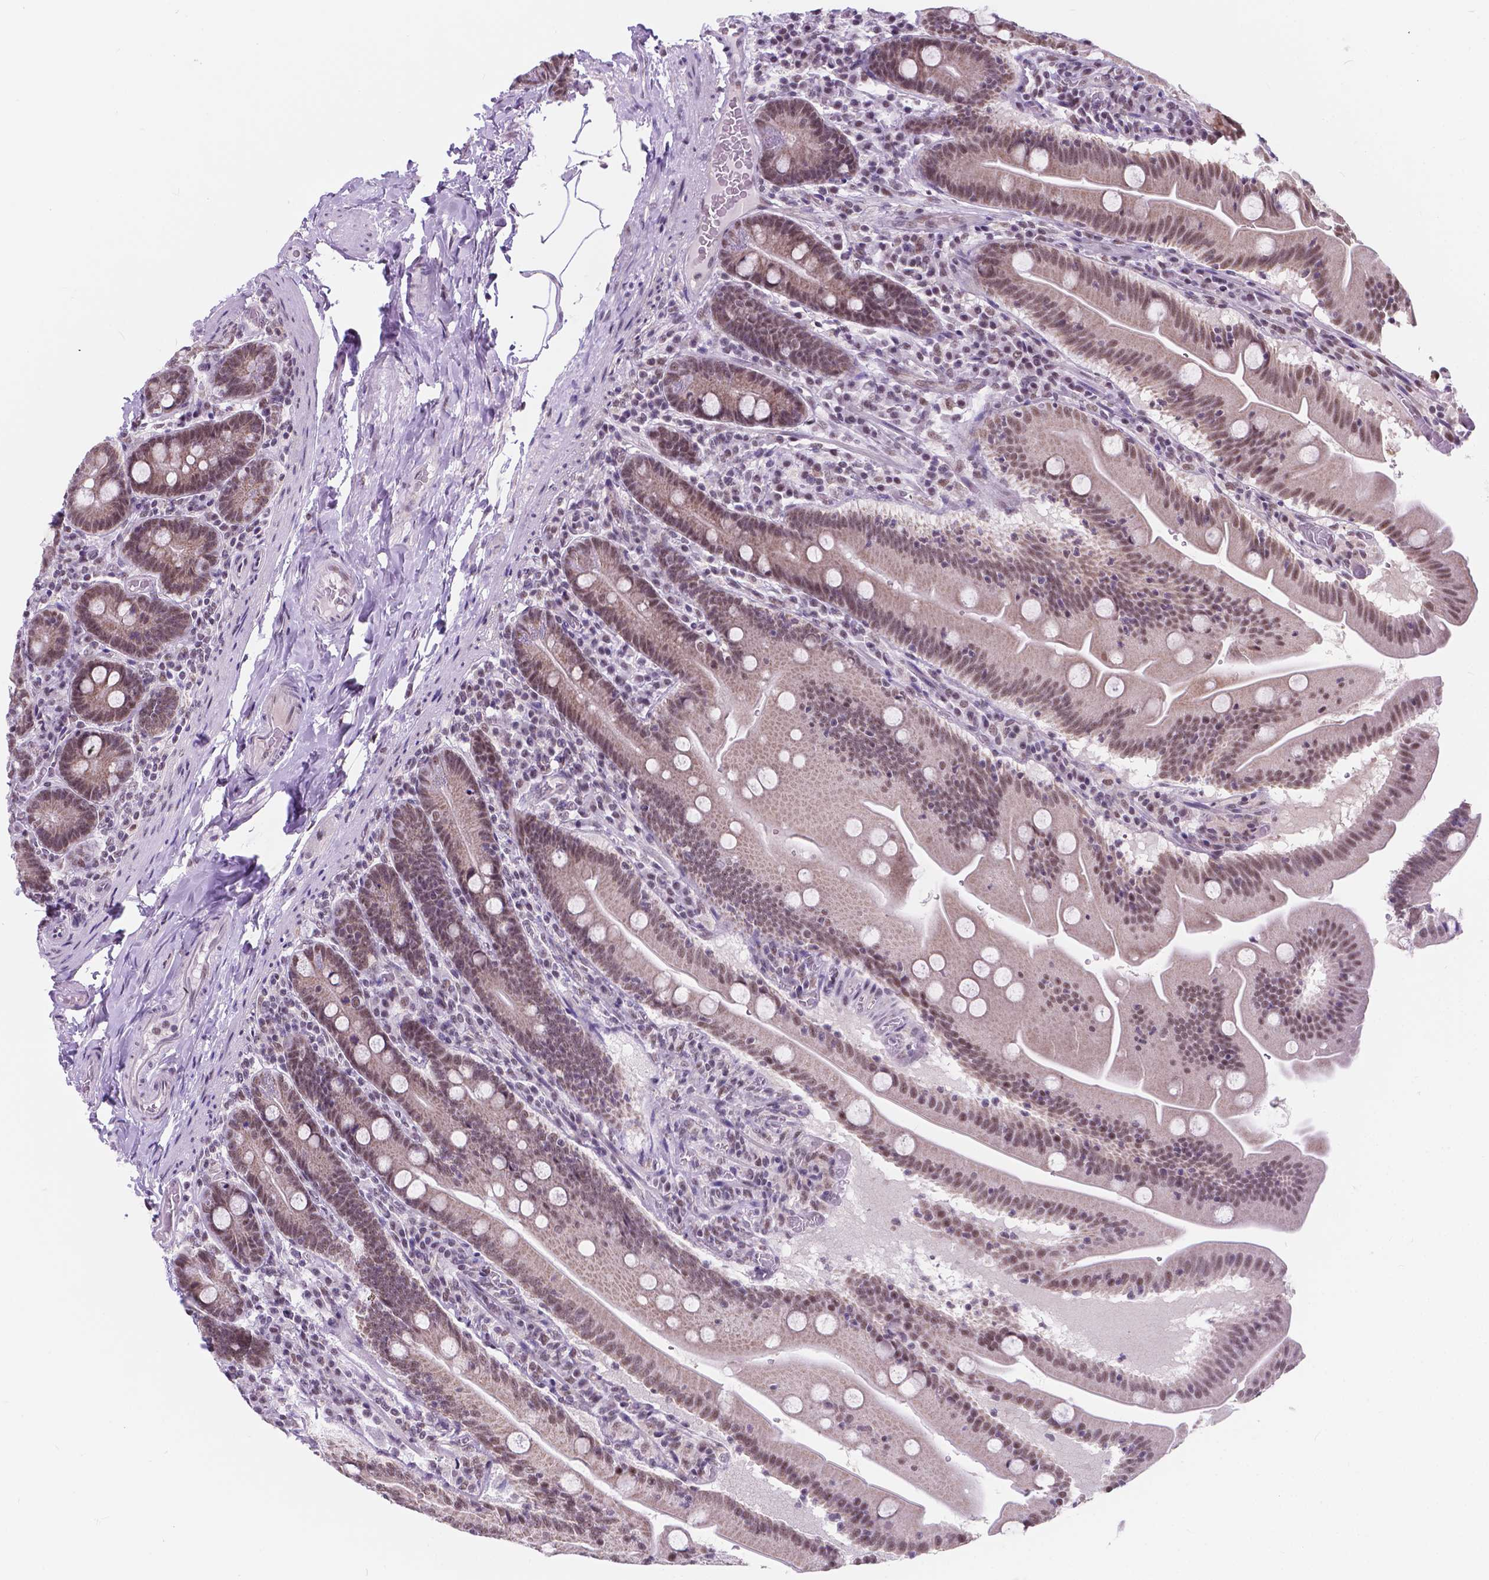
{"staining": {"intensity": "weak", "quantity": ">75%", "location": "cytoplasmic/membranous,nuclear"}, "tissue": "small intestine", "cell_type": "Glandular cells", "image_type": "normal", "snomed": [{"axis": "morphology", "description": "Normal tissue, NOS"}, {"axis": "topography", "description": "Small intestine"}], "caption": "IHC (DAB) staining of normal small intestine shows weak cytoplasmic/membranous,nuclear protein positivity in approximately >75% of glandular cells.", "gene": "BCAS2", "patient": {"sex": "male", "age": 37}}